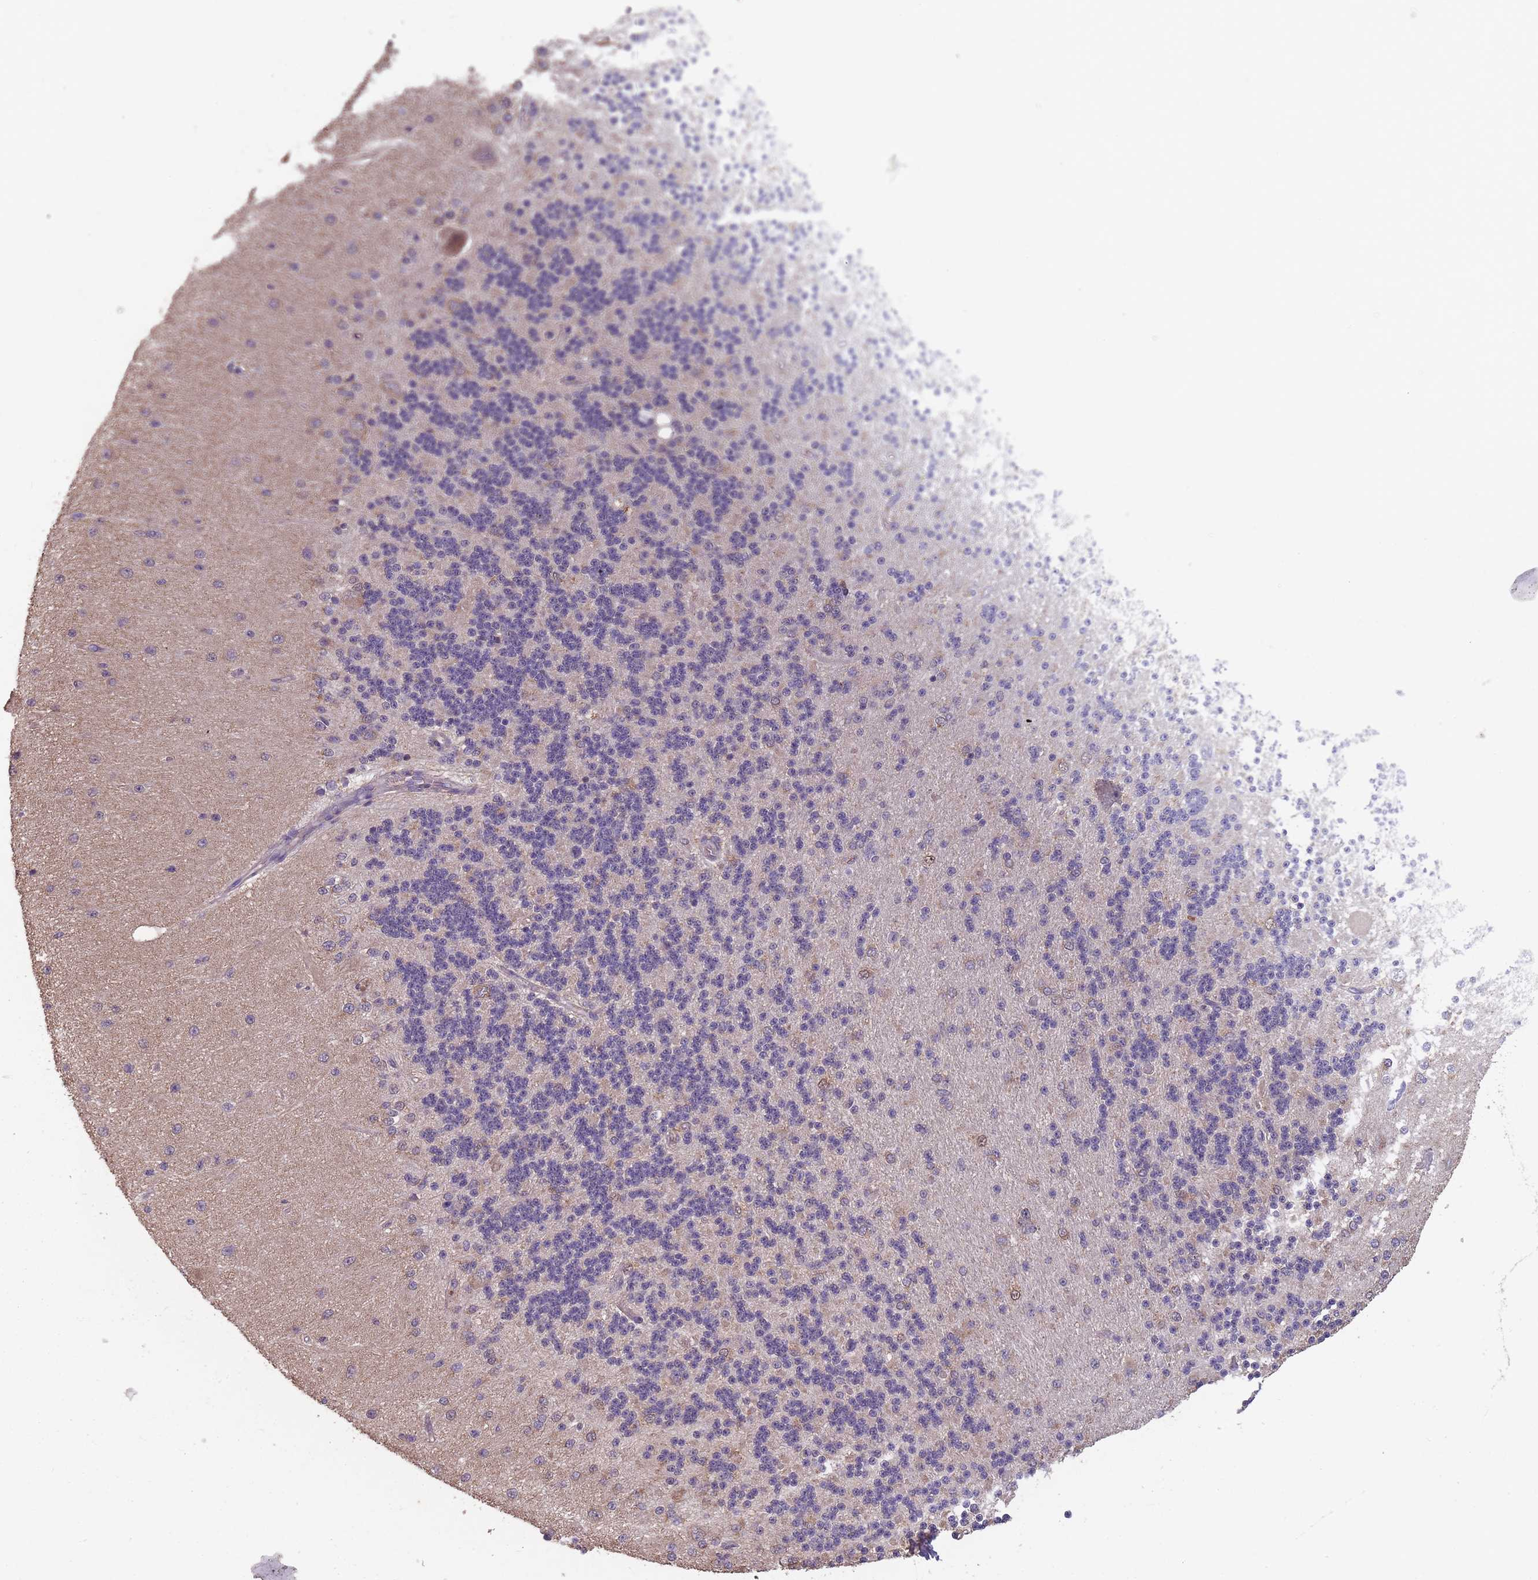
{"staining": {"intensity": "negative", "quantity": "none", "location": "none"}, "tissue": "cerebellum", "cell_type": "Cells in granular layer", "image_type": "normal", "snomed": [{"axis": "morphology", "description": "Normal tissue, NOS"}, {"axis": "topography", "description": "Cerebellum"}], "caption": "The immunohistochemistry (IHC) photomicrograph has no significant staining in cells in granular layer of cerebellum. The staining was performed using DAB to visualize the protein expression in brown, while the nuclei were stained in blue with hematoxylin (Magnification: 20x).", "gene": "SANBR", "patient": {"sex": "female", "age": 29}}